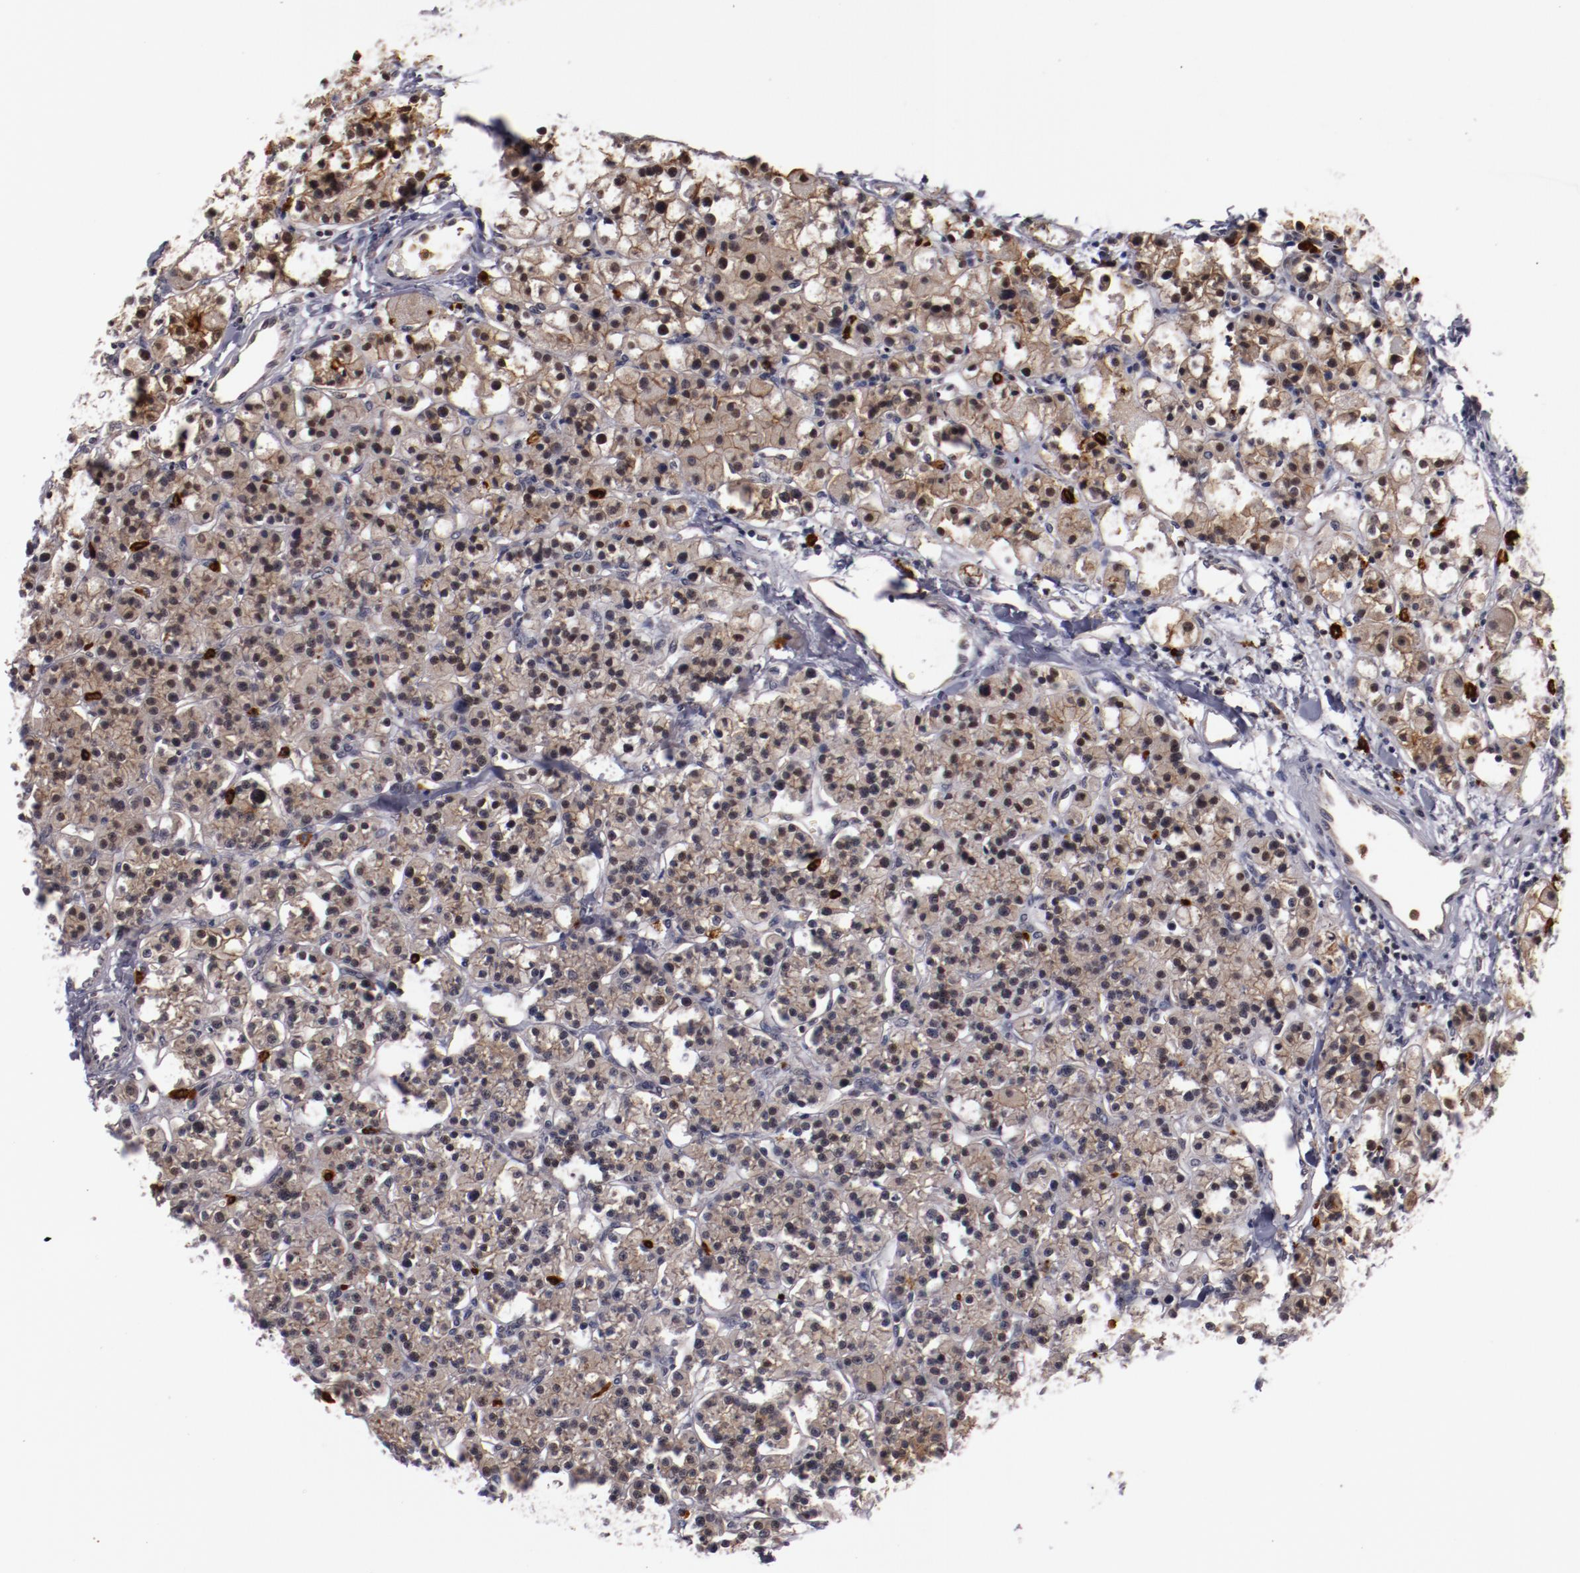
{"staining": {"intensity": "moderate", "quantity": ">75%", "location": "cytoplasmic/membranous,nuclear"}, "tissue": "parathyroid gland", "cell_type": "Glandular cells", "image_type": "normal", "snomed": [{"axis": "morphology", "description": "Normal tissue, NOS"}, {"axis": "topography", "description": "Parathyroid gland"}], "caption": "Immunohistochemistry (DAB) staining of normal parathyroid gland shows moderate cytoplasmic/membranous,nuclear protein staining in about >75% of glandular cells.", "gene": "STX3", "patient": {"sex": "female", "age": 58}}